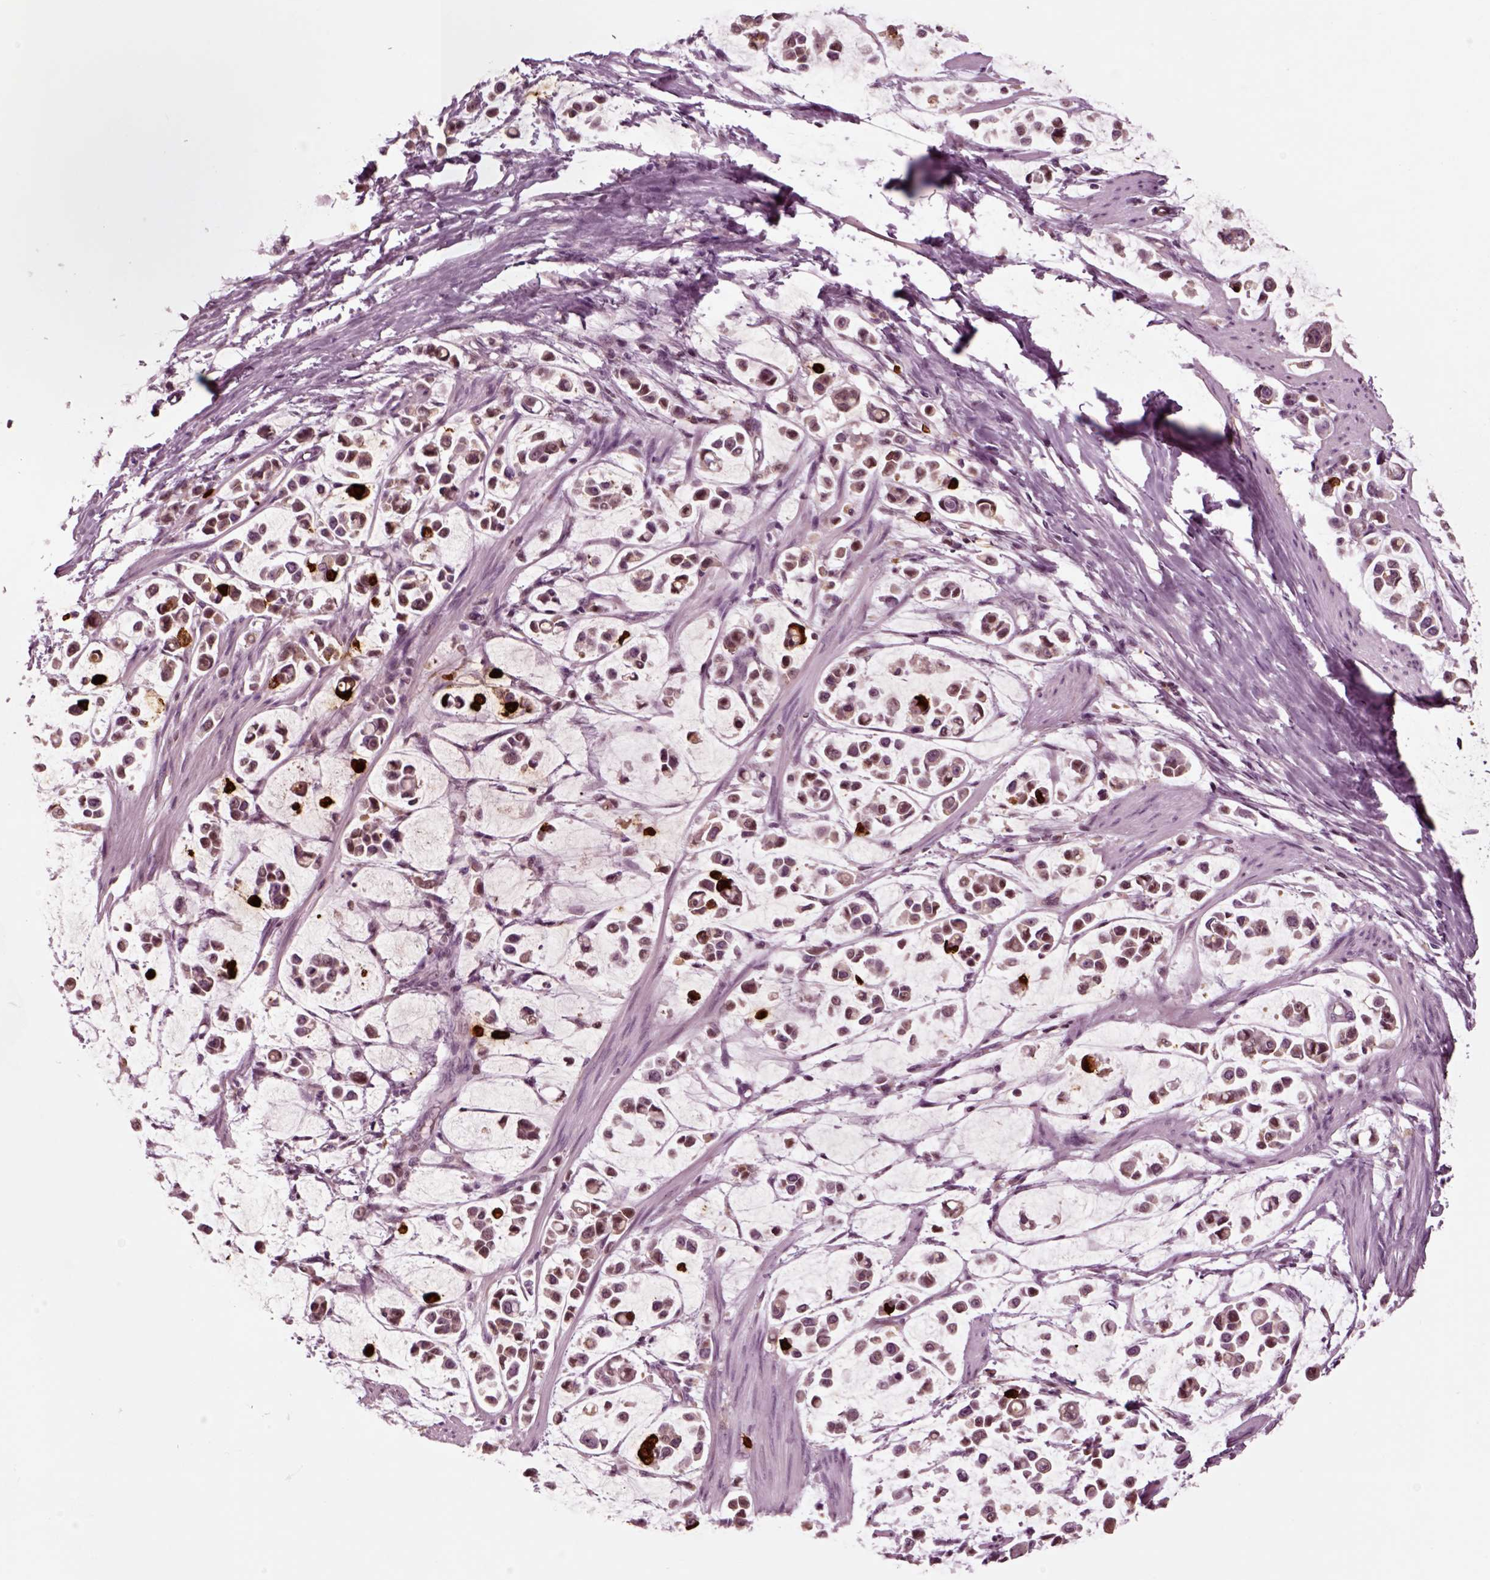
{"staining": {"intensity": "strong", "quantity": "25%-75%", "location": "cytoplasmic/membranous"}, "tissue": "stomach cancer", "cell_type": "Tumor cells", "image_type": "cancer", "snomed": [{"axis": "morphology", "description": "Adenocarcinoma, NOS"}, {"axis": "topography", "description": "Stomach"}], "caption": "The photomicrograph shows immunohistochemical staining of adenocarcinoma (stomach). There is strong cytoplasmic/membranous staining is seen in about 25%-75% of tumor cells. The protein is shown in brown color, while the nuclei are stained blue.", "gene": "CHGB", "patient": {"sex": "male", "age": 82}}